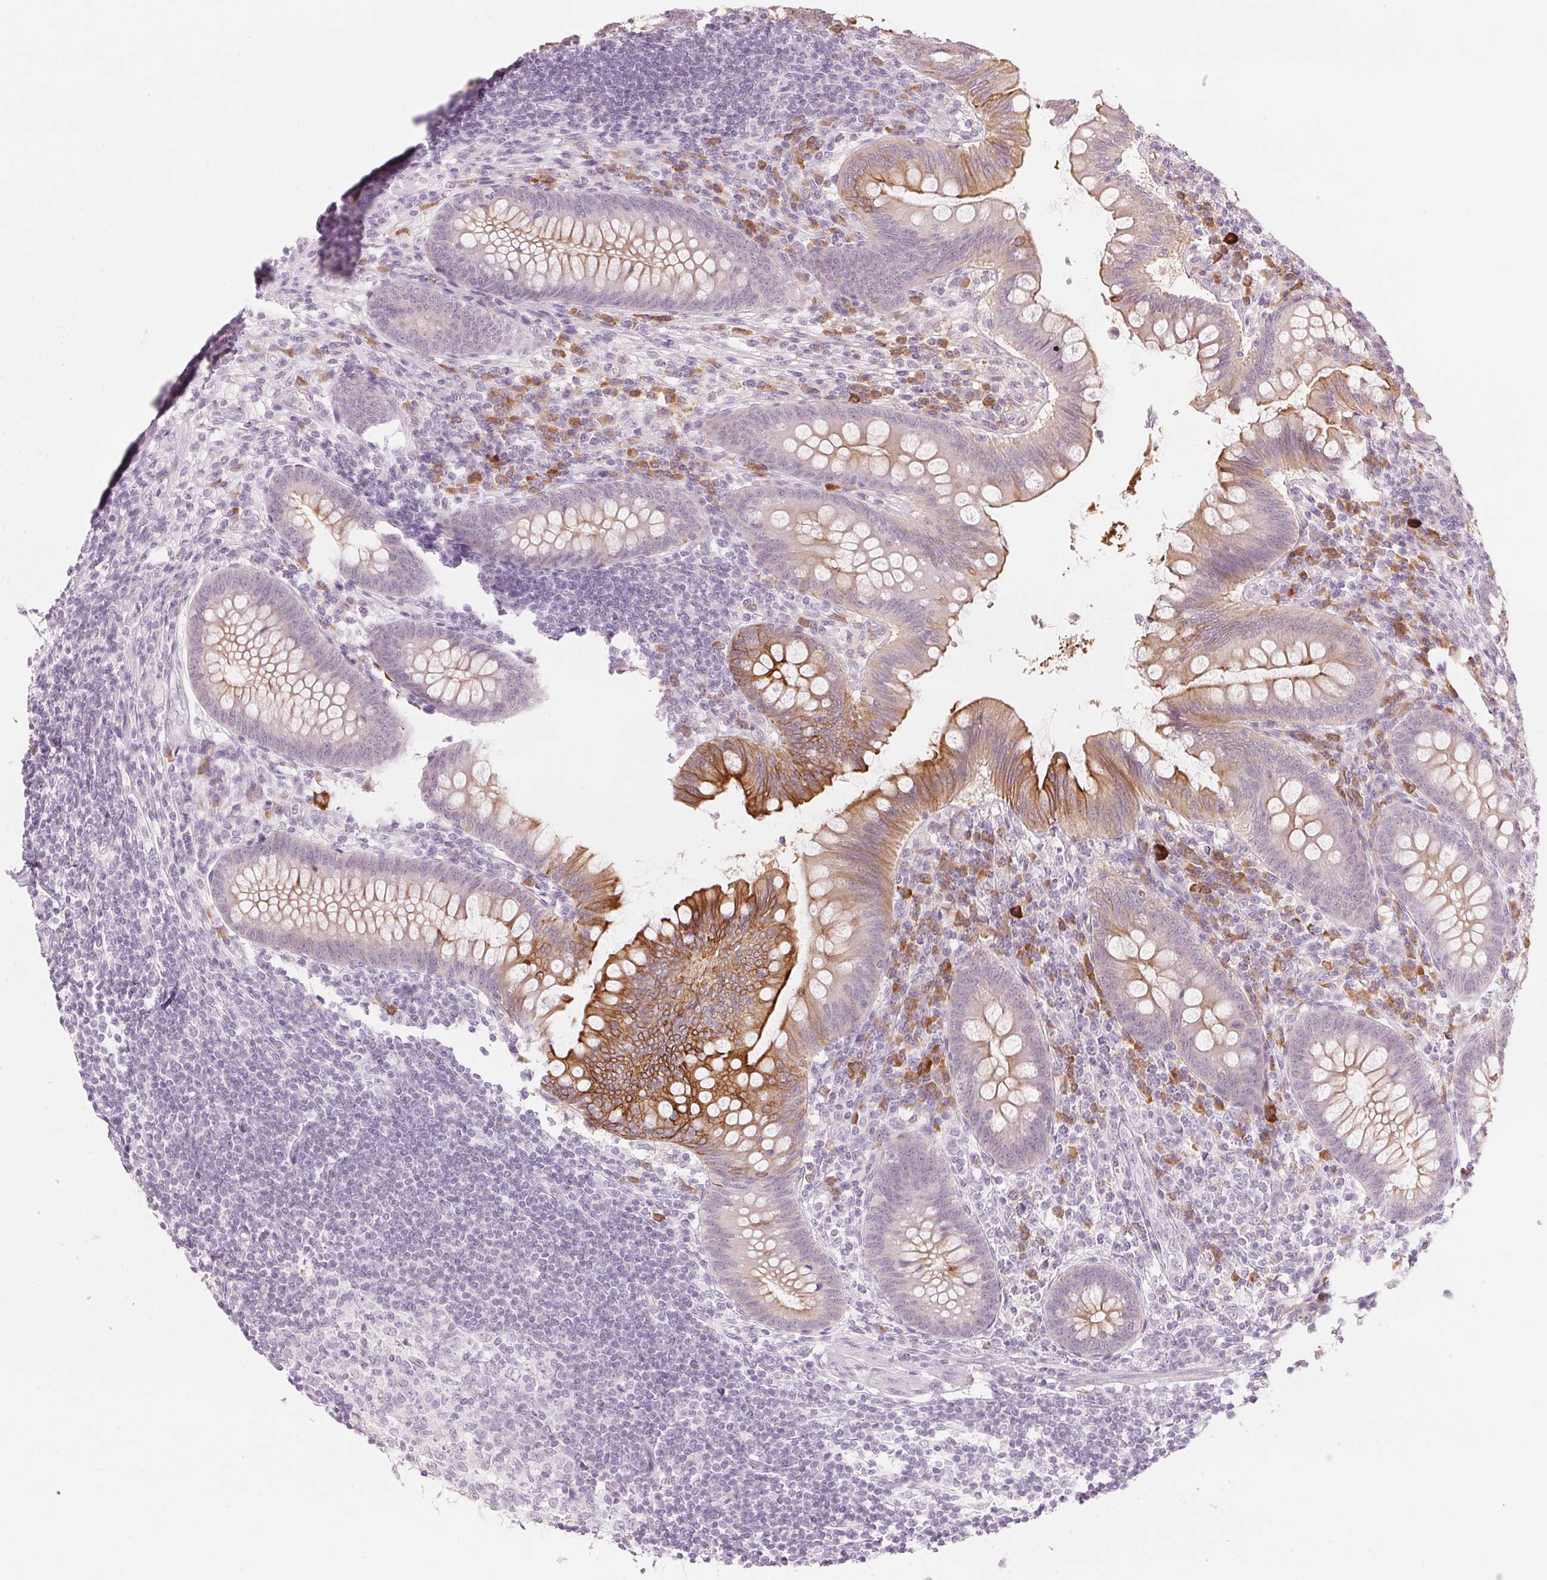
{"staining": {"intensity": "strong", "quantity": "<25%", "location": "cytoplasmic/membranous"}, "tissue": "appendix", "cell_type": "Glandular cells", "image_type": "normal", "snomed": [{"axis": "morphology", "description": "Normal tissue, NOS"}, {"axis": "topography", "description": "Appendix"}], "caption": "Protein expression analysis of normal human appendix reveals strong cytoplasmic/membranous positivity in approximately <25% of glandular cells. Nuclei are stained in blue.", "gene": "SCTR", "patient": {"sex": "female", "age": 57}}